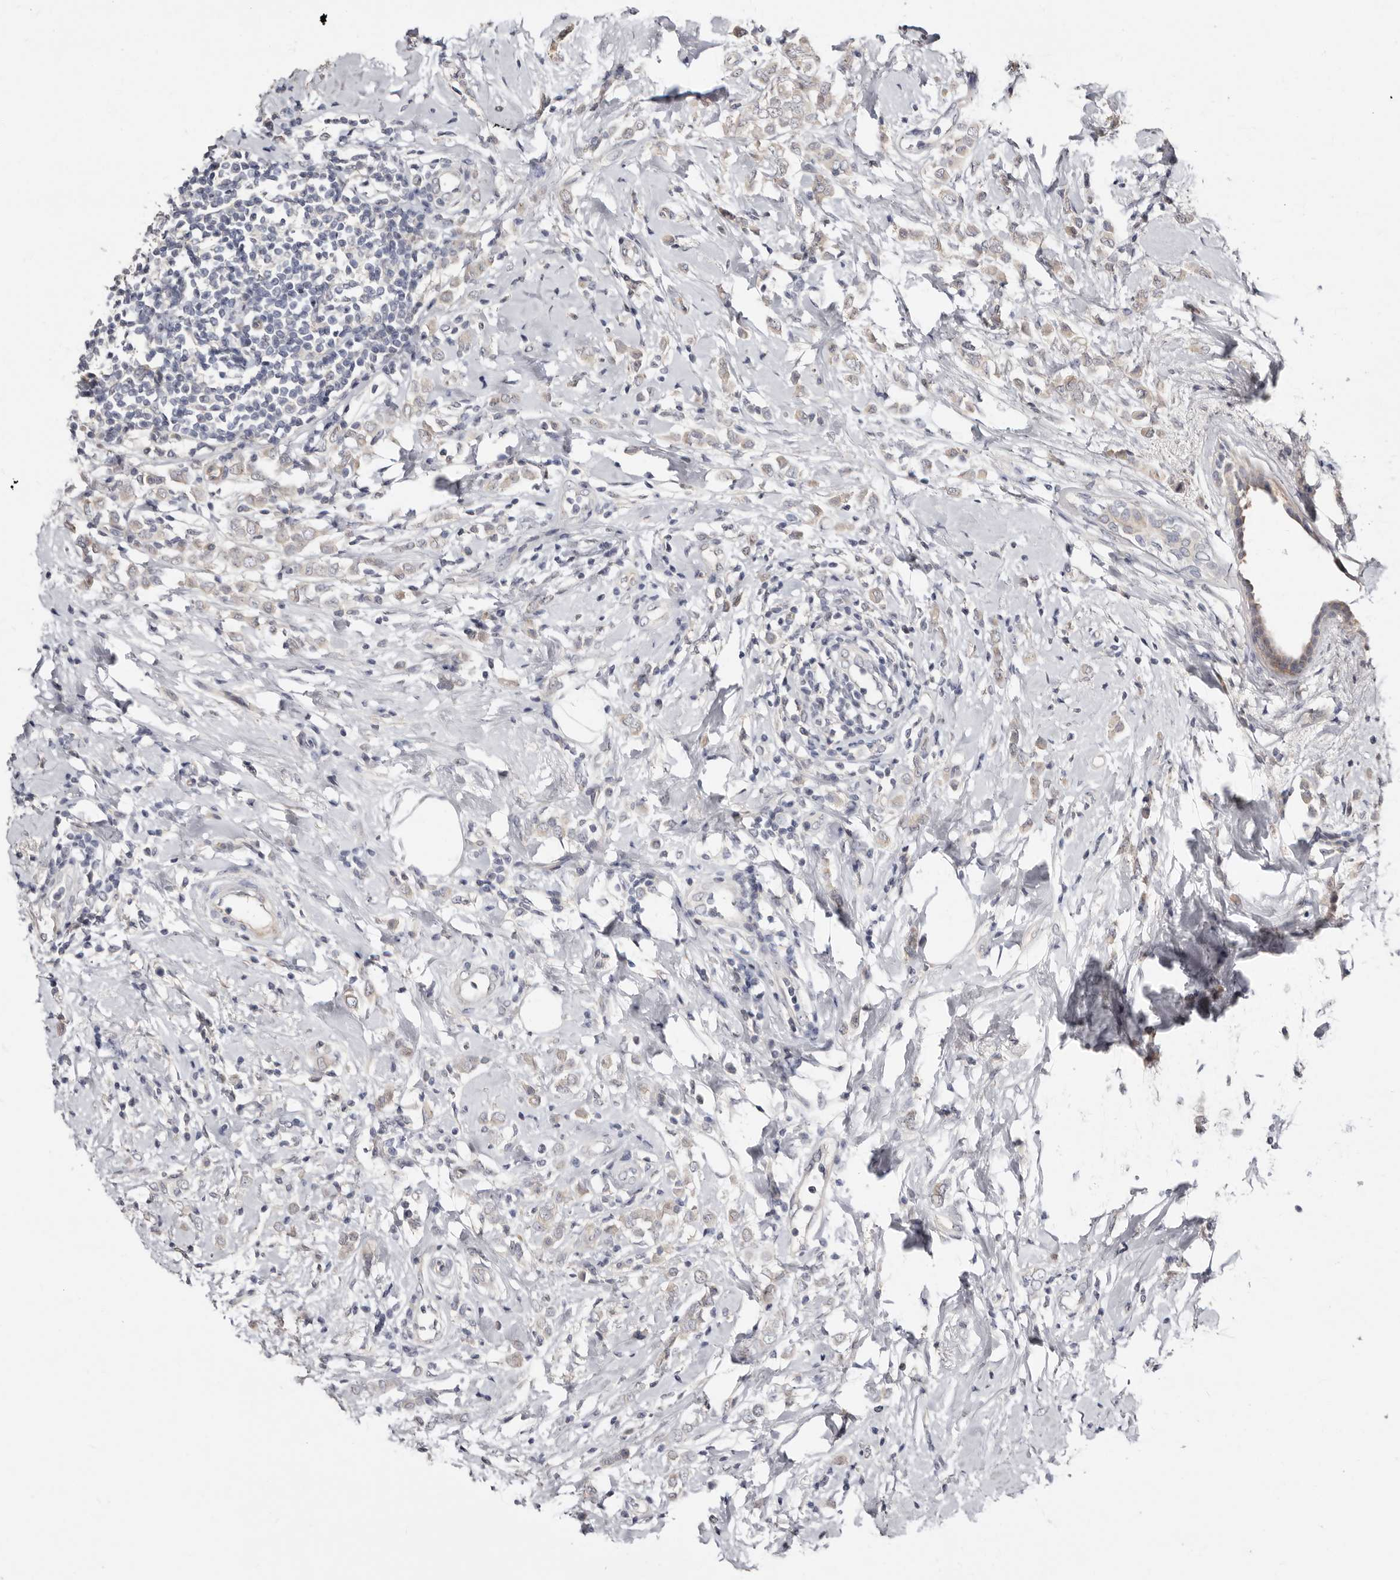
{"staining": {"intensity": "weak", "quantity": "<25%", "location": "cytoplasmic/membranous"}, "tissue": "breast cancer", "cell_type": "Tumor cells", "image_type": "cancer", "snomed": [{"axis": "morphology", "description": "Lobular carcinoma"}, {"axis": "topography", "description": "Breast"}], "caption": "Tumor cells are negative for protein expression in human lobular carcinoma (breast).", "gene": "KLHL4", "patient": {"sex": "female", "age": 47}}